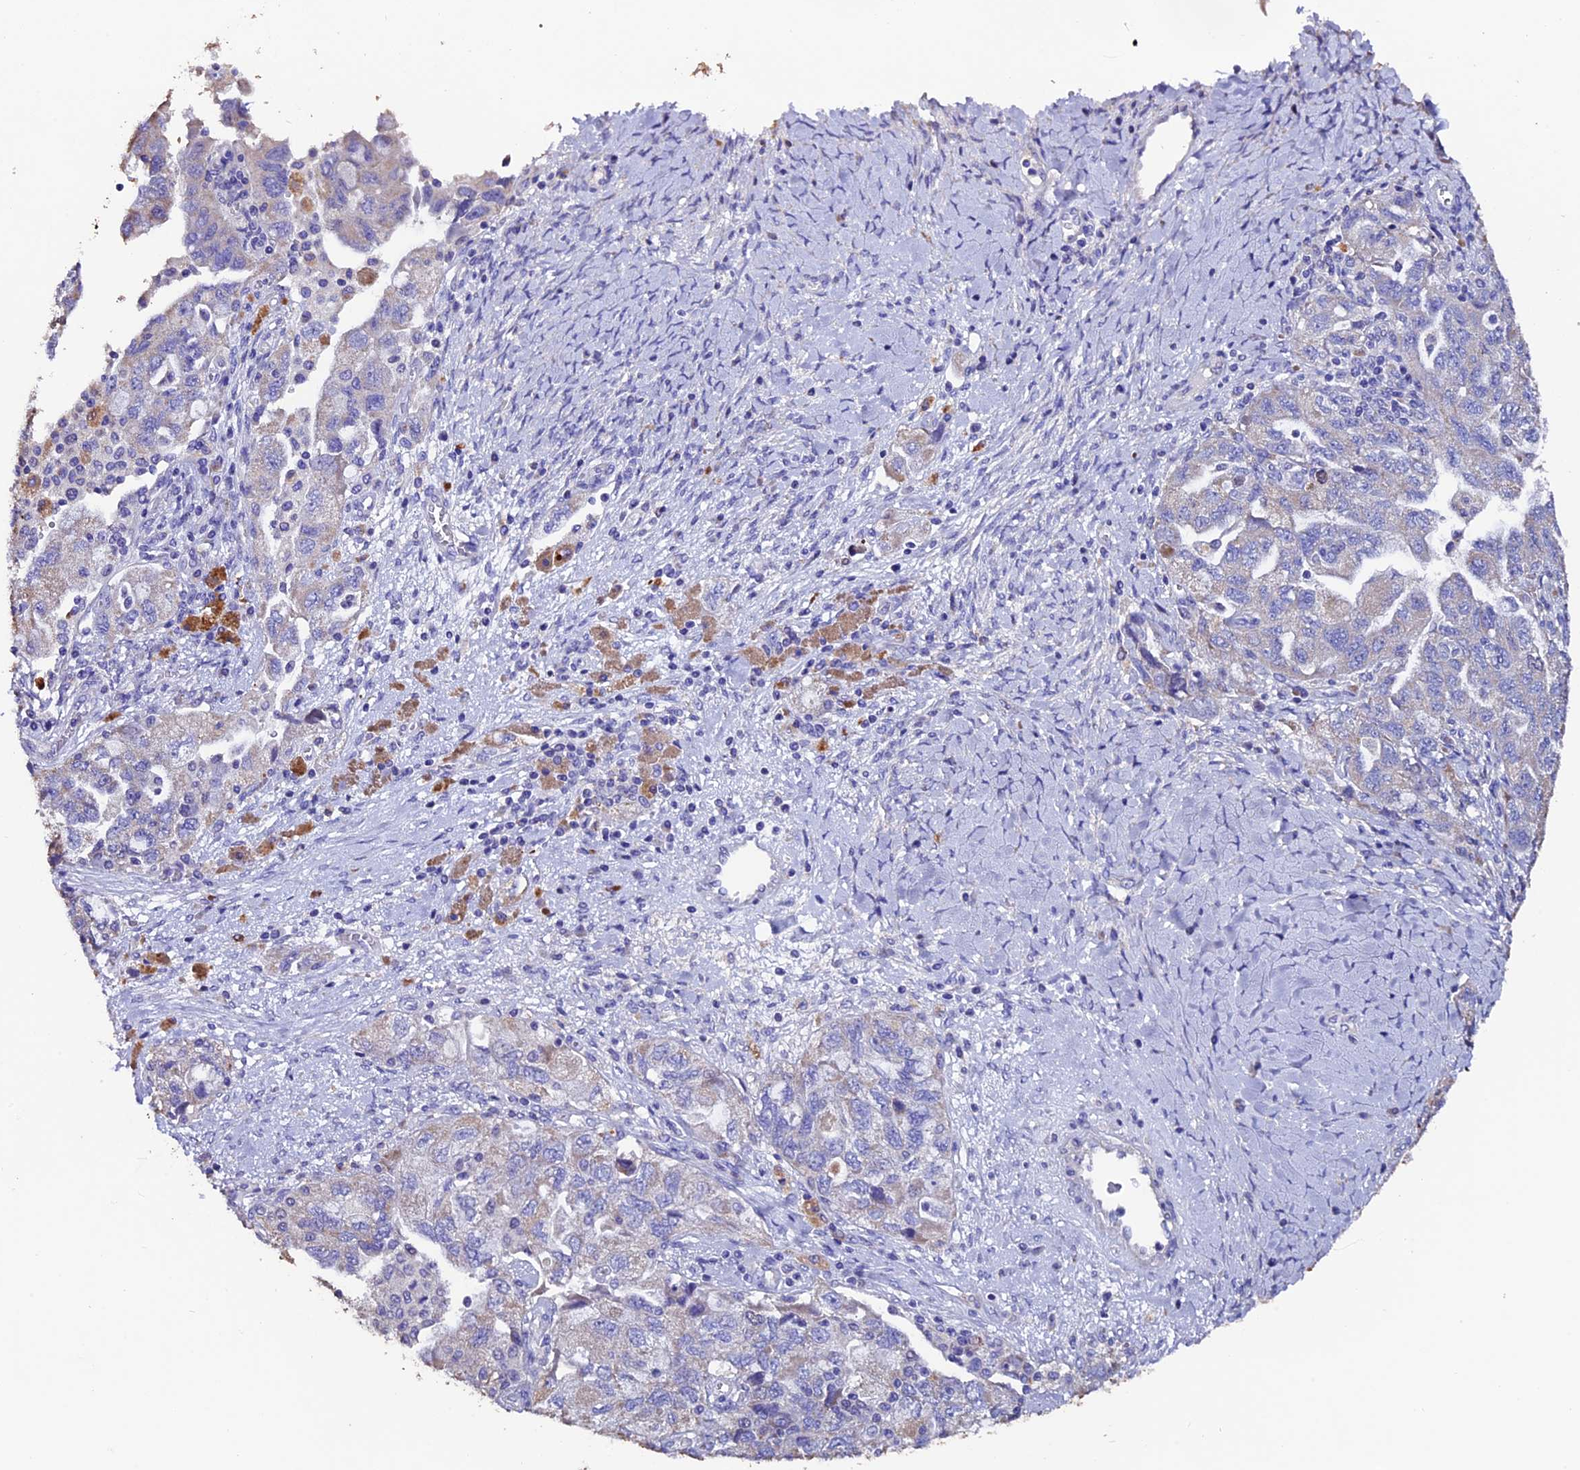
{"staining": {"intensity": "weak", "quantity": "<25%", "location": "cytoplasmic/membranous"}, "tissue": "ovarian cancer", "cell_type": "Tumor cells", "image_type": "cancer", "snomed": [{"axis": "morphology", "description": "Carcinoma, NOS"}, {"axis": "morphology", "description": "Cystadenocarcinoma, serous, NOS"}, {"axis": "topography", "description": "Ovary"}], "caption": "The photomicrograph reveals no significant expression in tumor cells of ovarian carcinoma.", "gene": "FBXW9", "patient": {"sex": "female", "age": 69}}